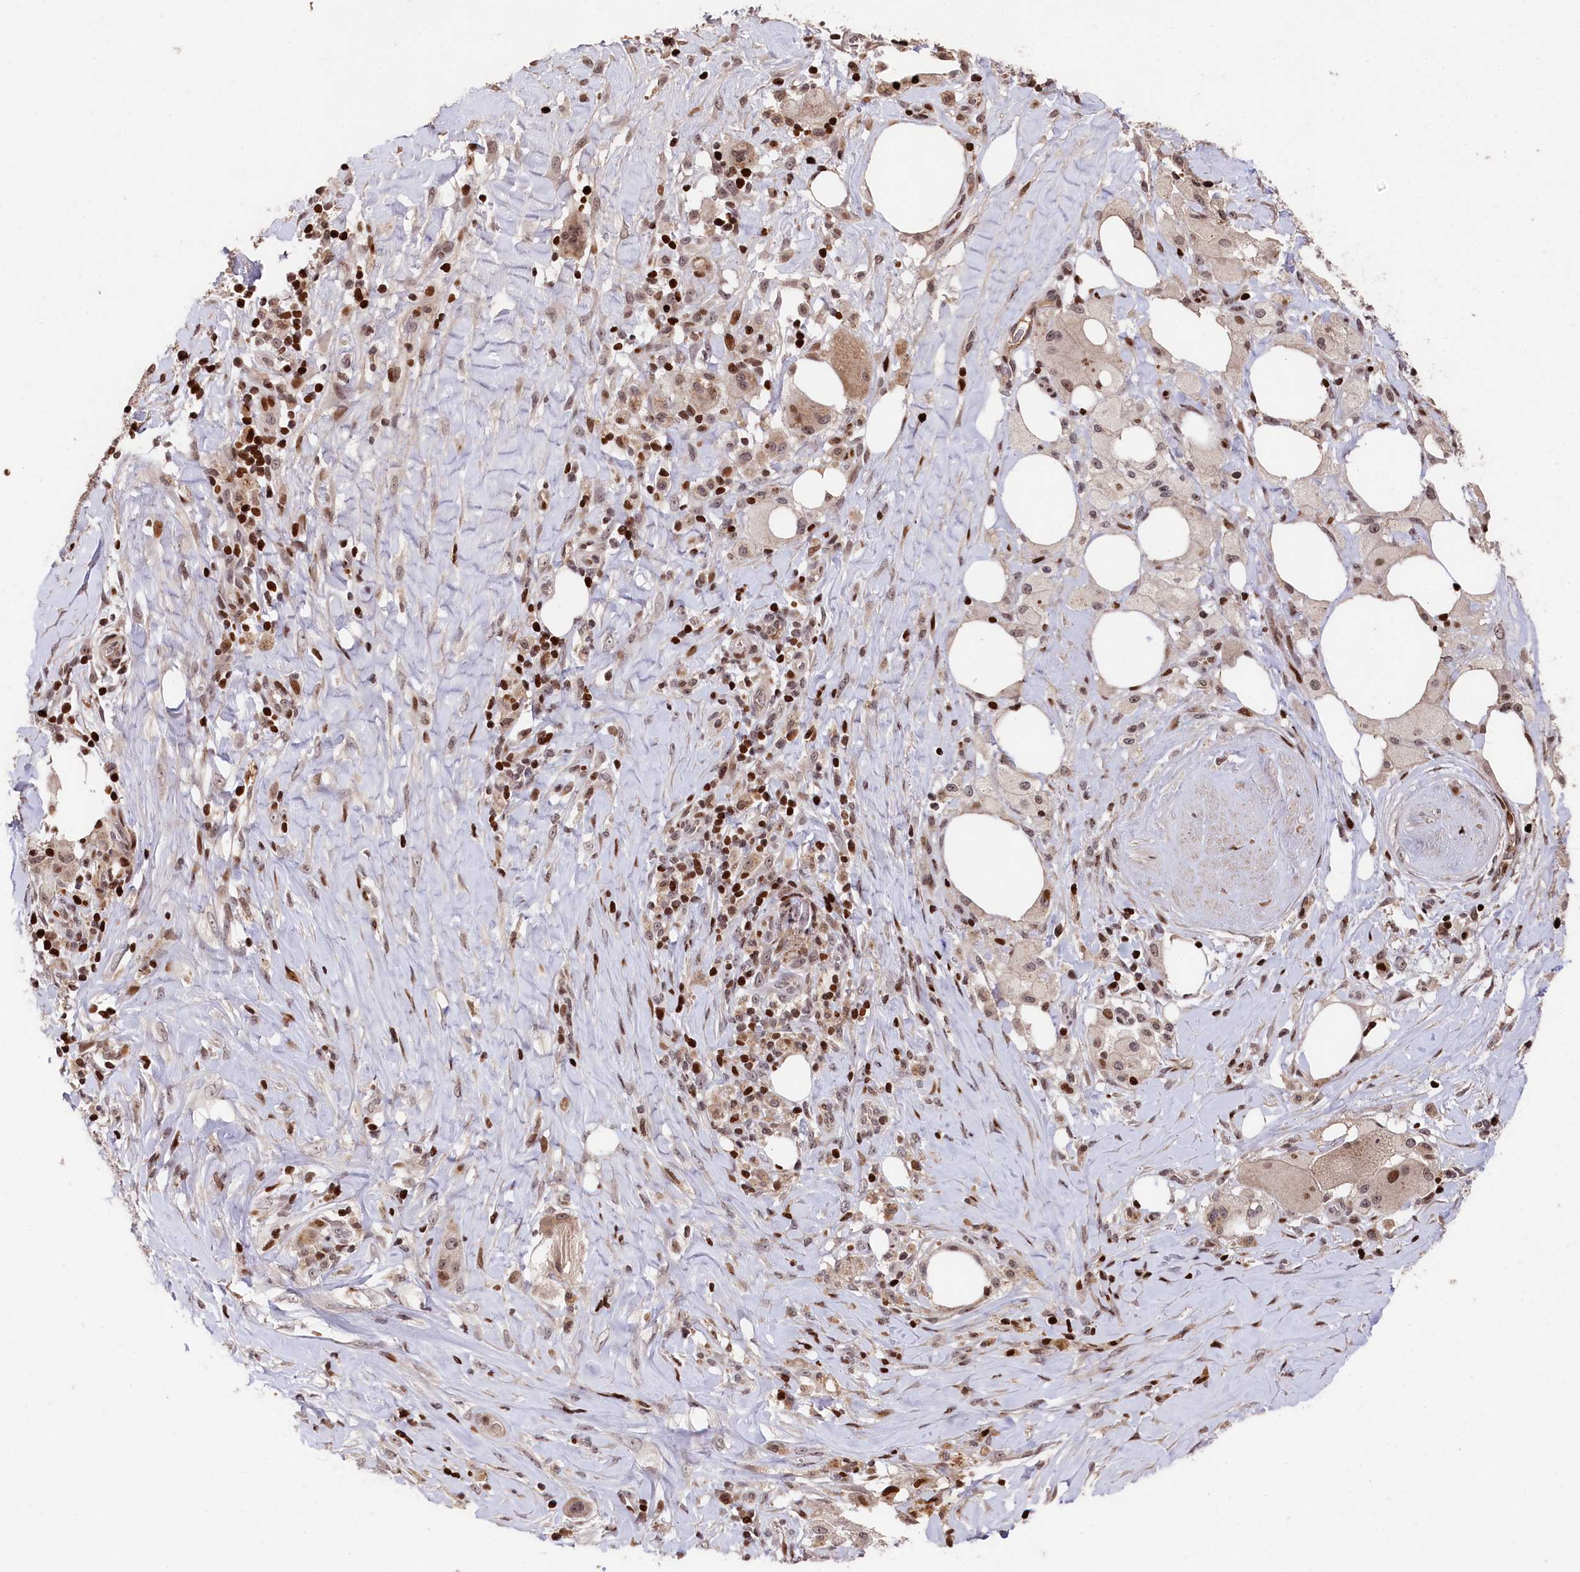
{"staining": {"intensity": "weak", "quantity": ">75%", "location": "cytoplasmic/membranous,nuclear"}, "tissue": "pancreatic cancer", "cell_type": "Tumor cells", "image_type": "cancer", "snomed": [{"axis": "morphology", "description": "Adenocarcinoma, NOS"}, {"axis": "topography", "description": "Pancreas"}], "caption": "High-power microscopy captured an immunohistochemistry micrograph of adenocarcinoma (pancreatic), revealing weak cytoplasmic/membranous and nuclear expression in about >75% of tumor cells.", "gene": "MCF2L2", "patient": {"sex": "male", "age": 58}}